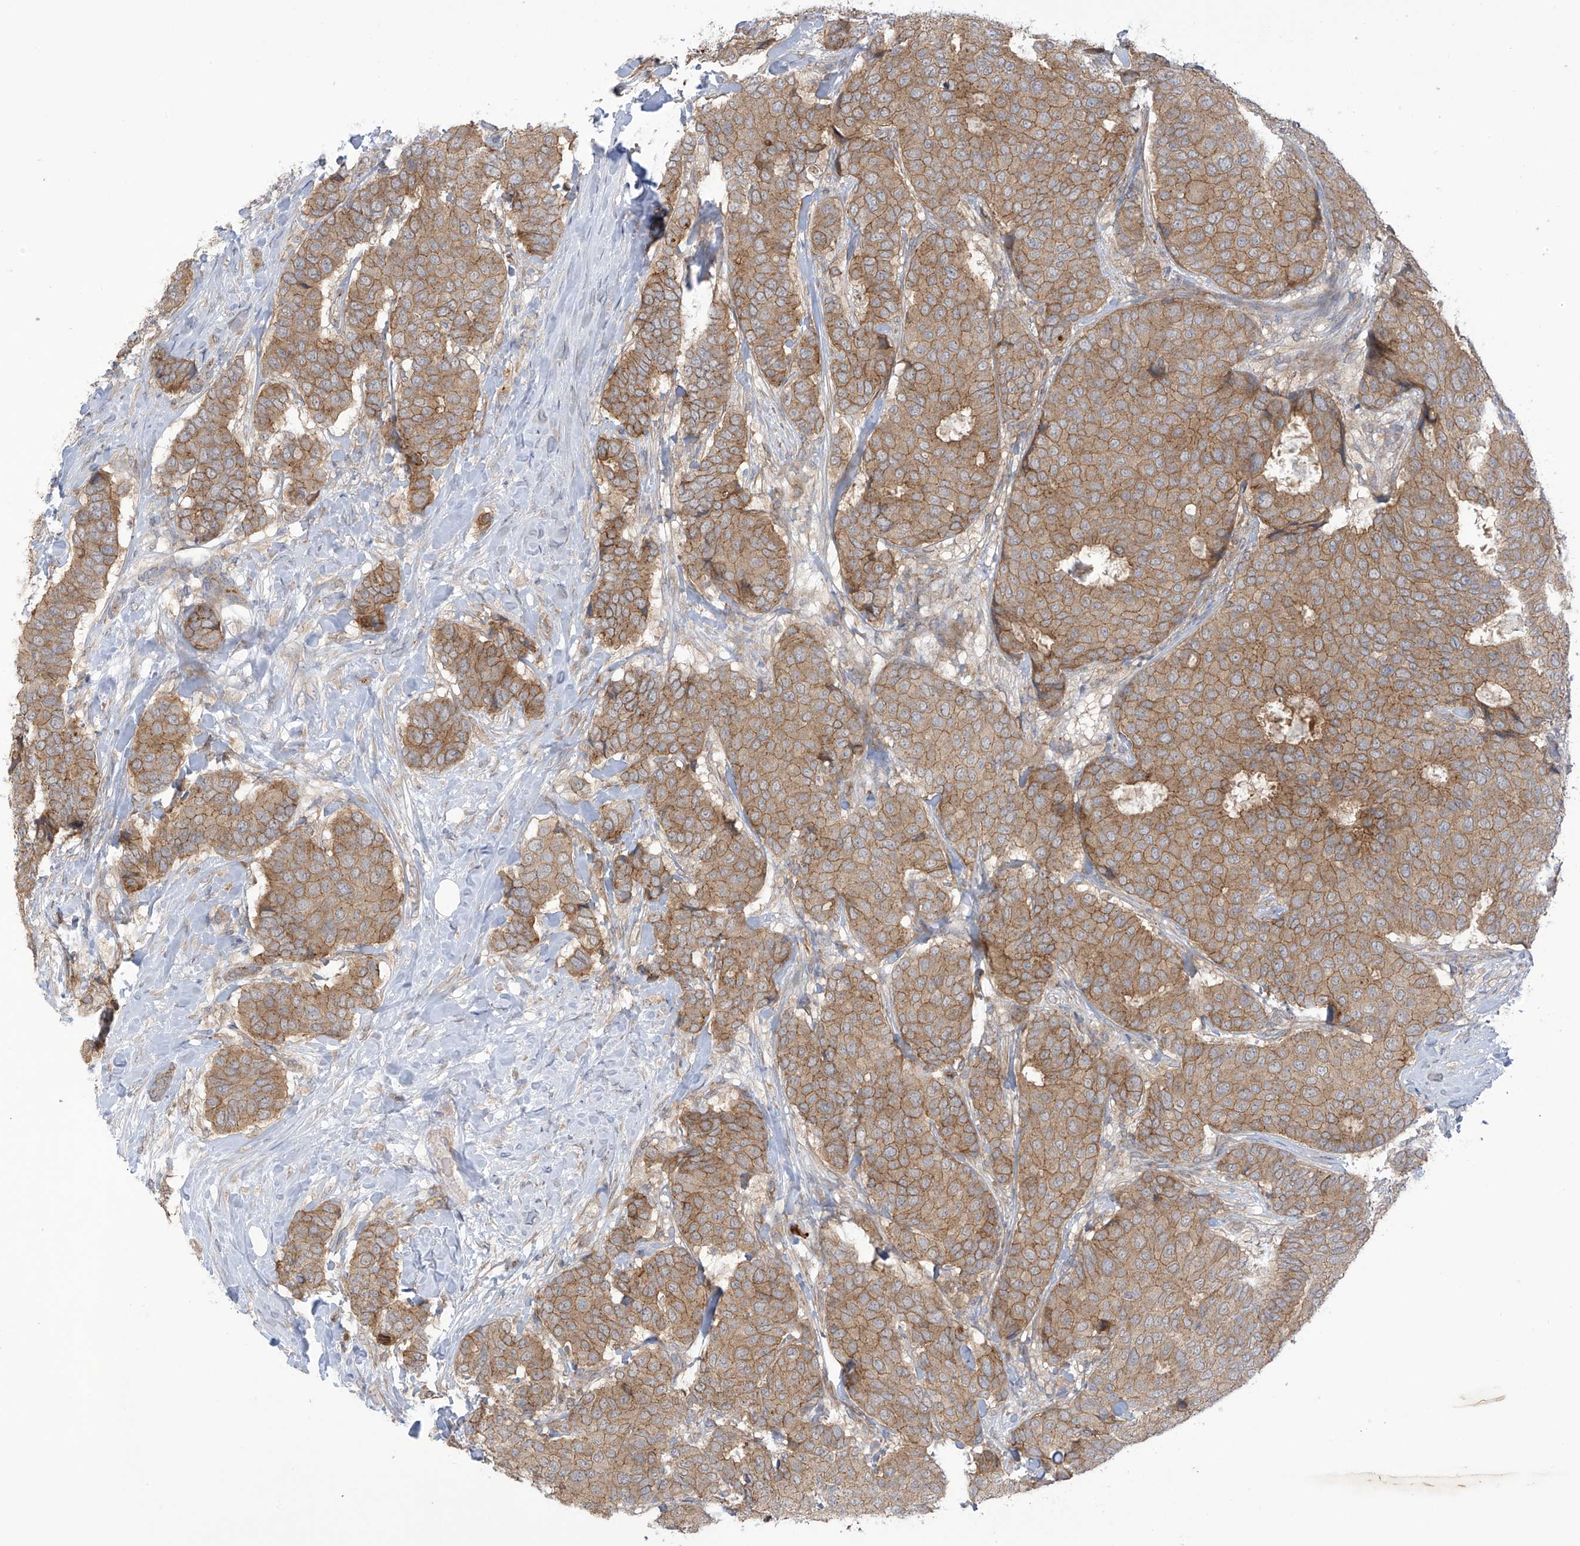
{"staining": {"intensity": "moderate", "quantity": "25%-75%", "location": "cytoplasmic/membranous"}, "tissue": "breast cancer", "cell_type": "Tumor cells", "image_type": "cancer", "snomed": [{"axis": "morphology", "description": "Duct carcinoma"}, {"axis": "topography", "description": "Breast"}], "caption": "Immunohistochemical staining of human breast cancer (intraductal carcinoma) shows moderate cytoplasmic/membranous protein positivity in approximately 25%-75% of tumor cells.", "gene": "KIAA1522", "patient": {"sex": "female", "age": 75}}